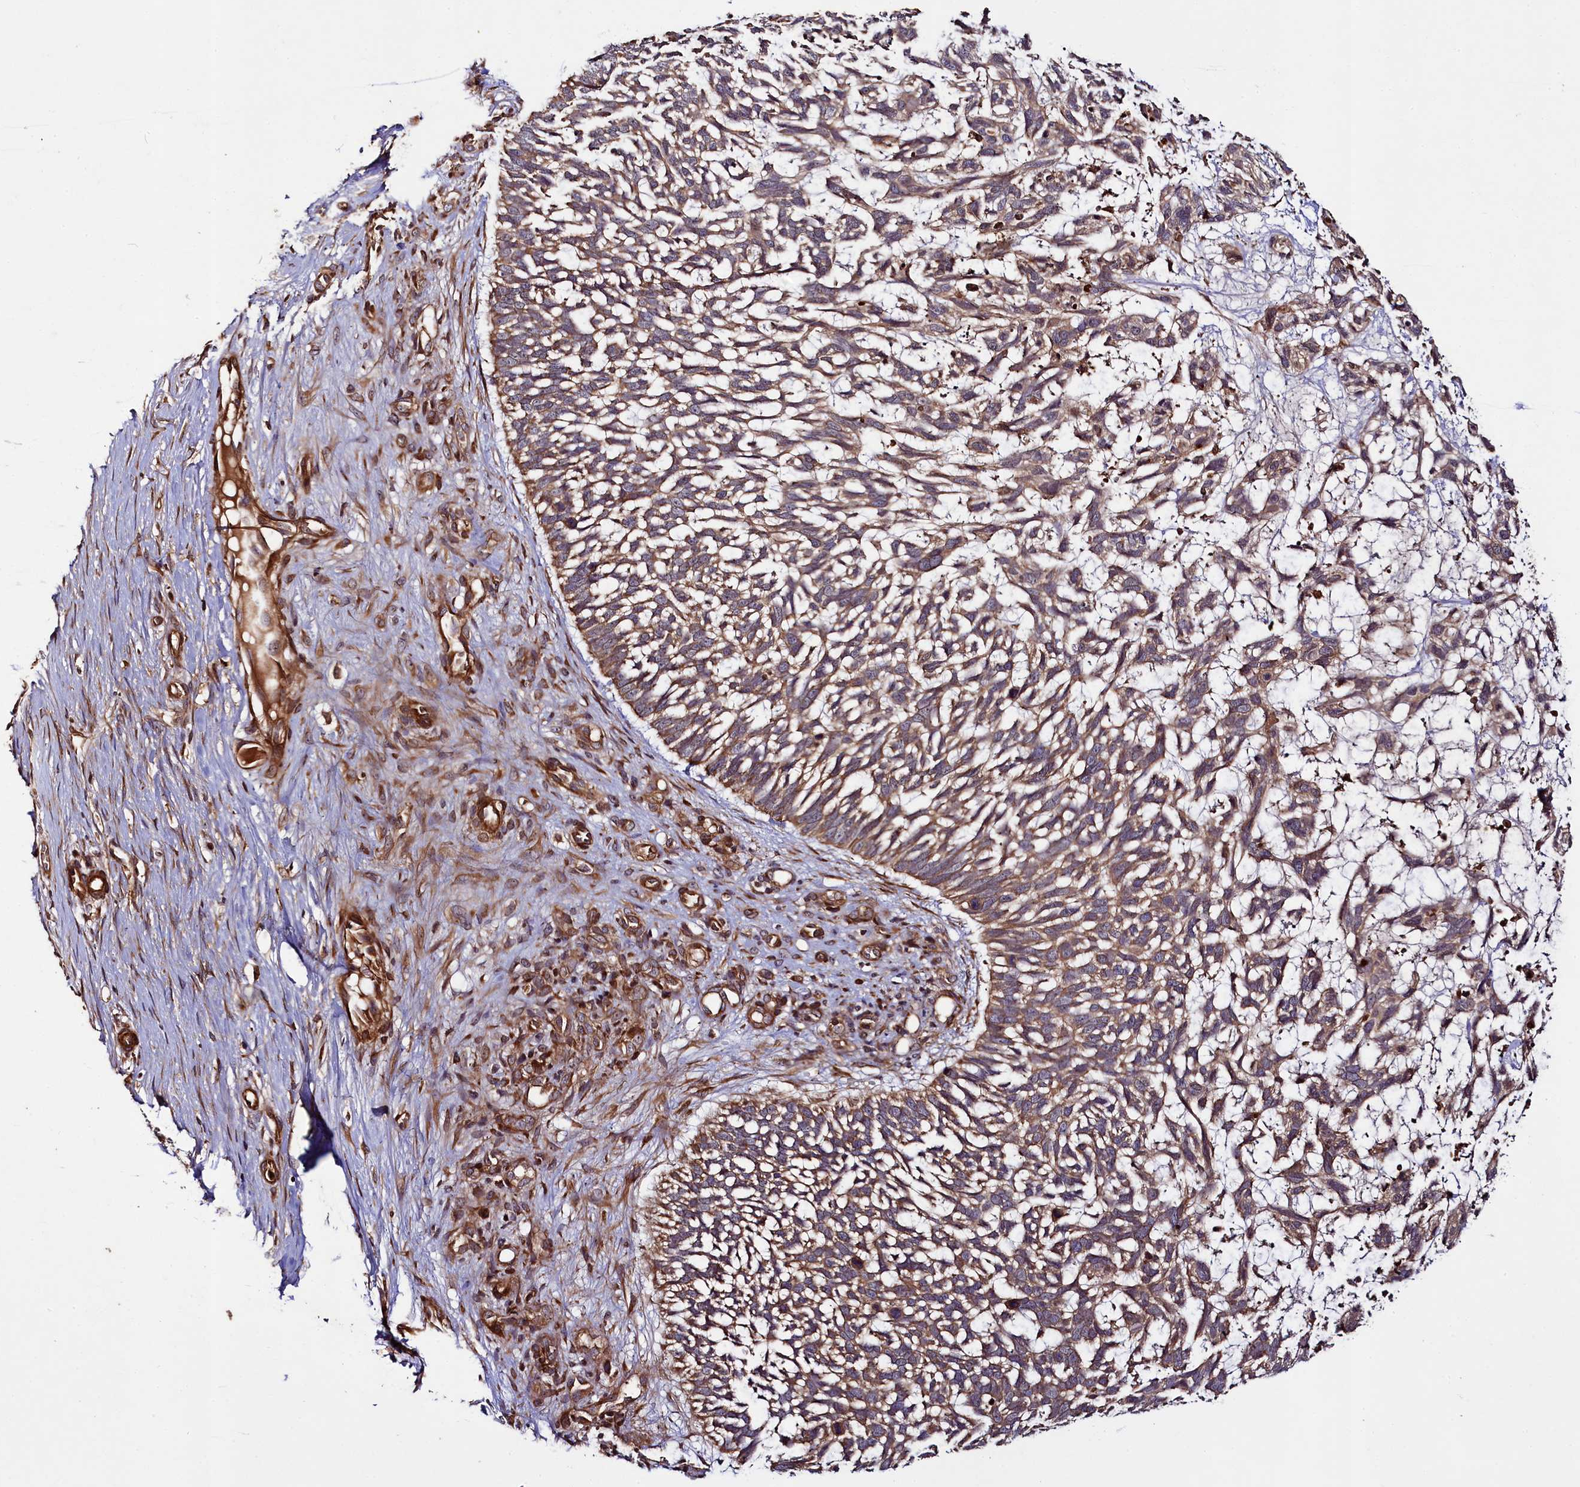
{"staining": {"intensity": "moderate", "quantity": ">75%", "location": "cytoplasmic/membranous"}, "tissue": "skin cancer", "cell_type": "Tumor cells", "image_type": "cancer", "snomed": [{"axis": "morphology", "description": "Basal cell carcinoma"}, {"axis": "topography", "description": "Skin"}], "caption": "High-magnification brightfield microscopy of skin cancer stained with DAB (brown) and counterstained with hematoxylin (blue). tumor cells exhibit moderate cytoplasmic/membranous staining is appreciated in about>75% of cells.", "gene": "CCDC102A", "patient": {"sex": "male", "age": 88}}